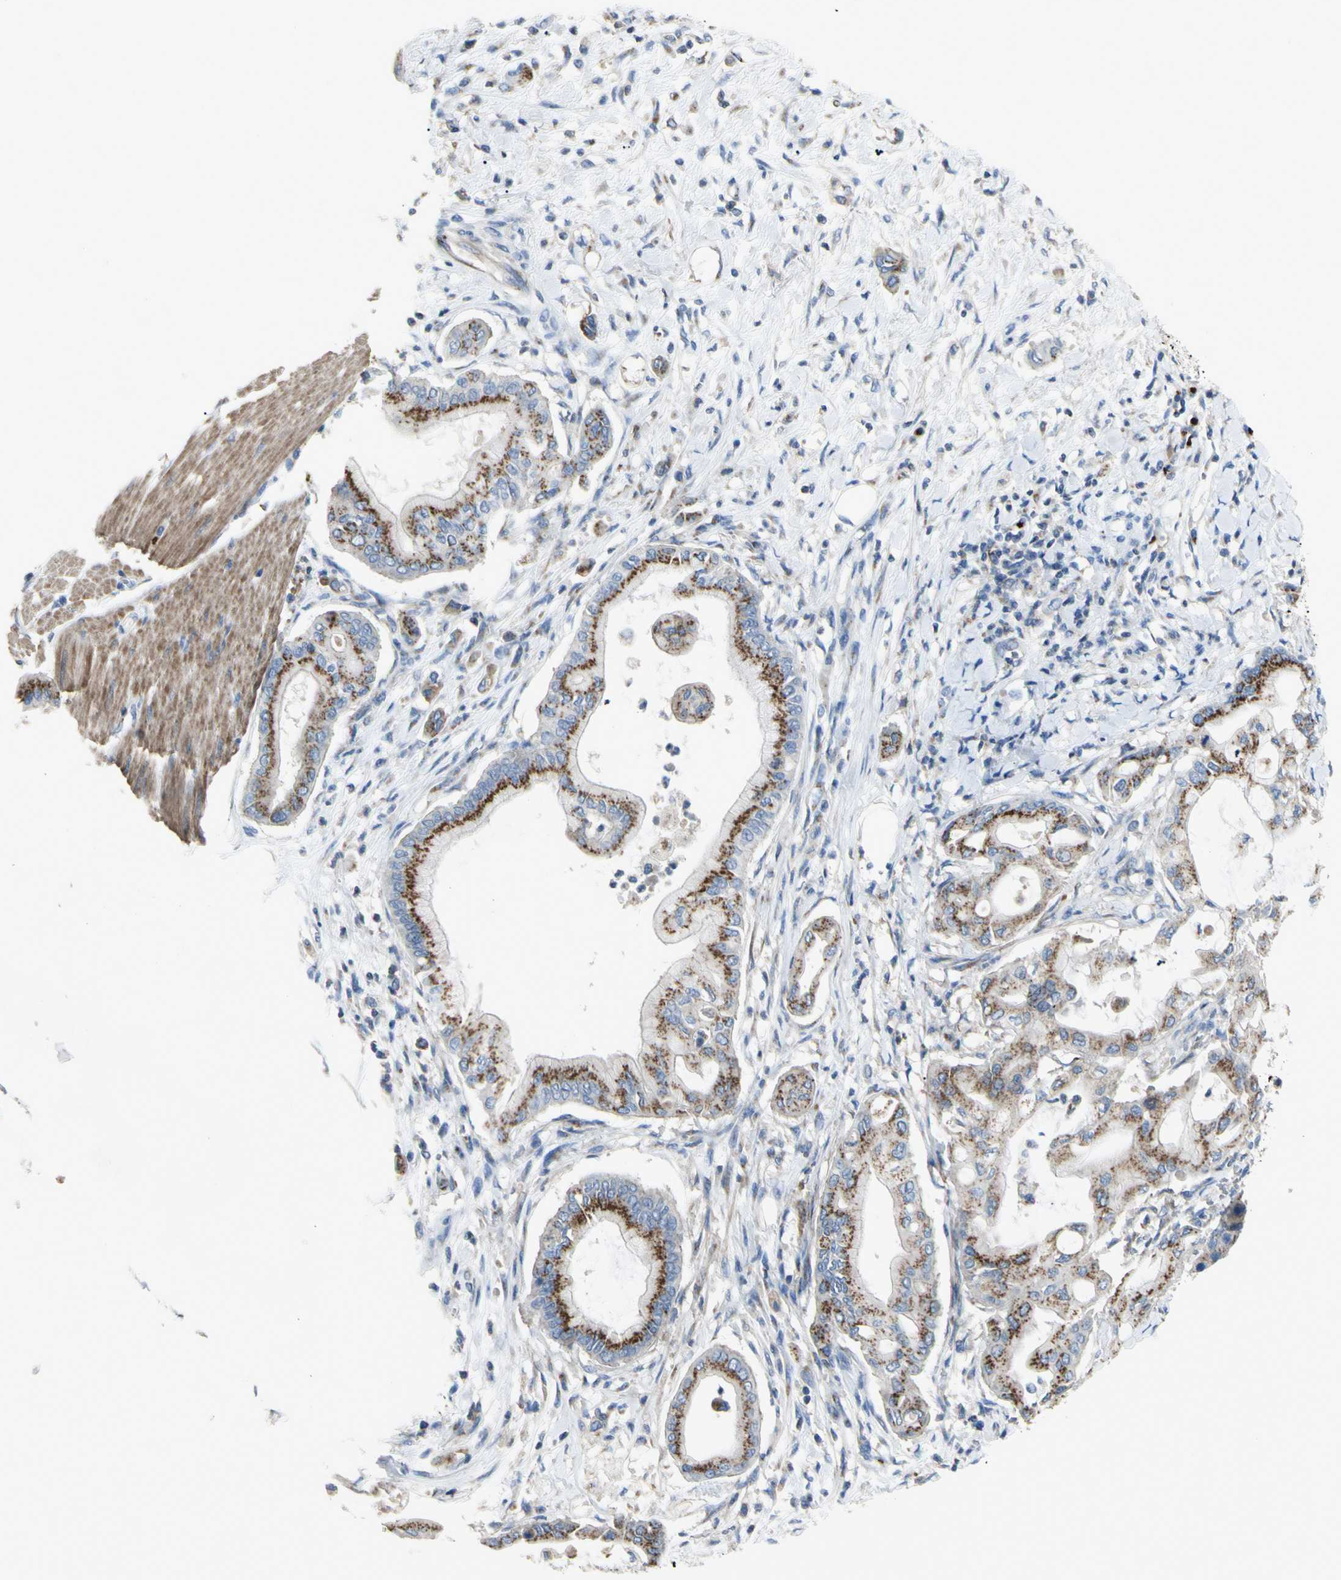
{"staining": {"intensity": "moderate", "quantity": ">75%", "location": "cytoplasmic/membranous"}, "tissue": "pancreatic cancer", "cell_type": "Tumor cells", "image_type": "cancer", "snomed": [{"axis": "morphology", "description": "Adenocarcinoma, NOS"}, {"axis": "morphology", "description": "Adenocarcinoma, metastatic, NOS"}, {"axis": "topography", "description": "Lymph node"}, {"axis": "topography", "description": "Pancreas"}, {"axis": "topography", "description": "Duodenum"}], "caption": "Immunohistochemical staining of human adenocarcinoma (pancreatic) shows moderate cytoplasmic/membranous protein staining in approximately >75% of tumor cells. The staining was performed using DAB, with brown indicating positive protein expression. Nuclei are stained blue with hematoxylin.", "gene": "B4GALT3", "patient": {"sex": "female", "age": 64}}